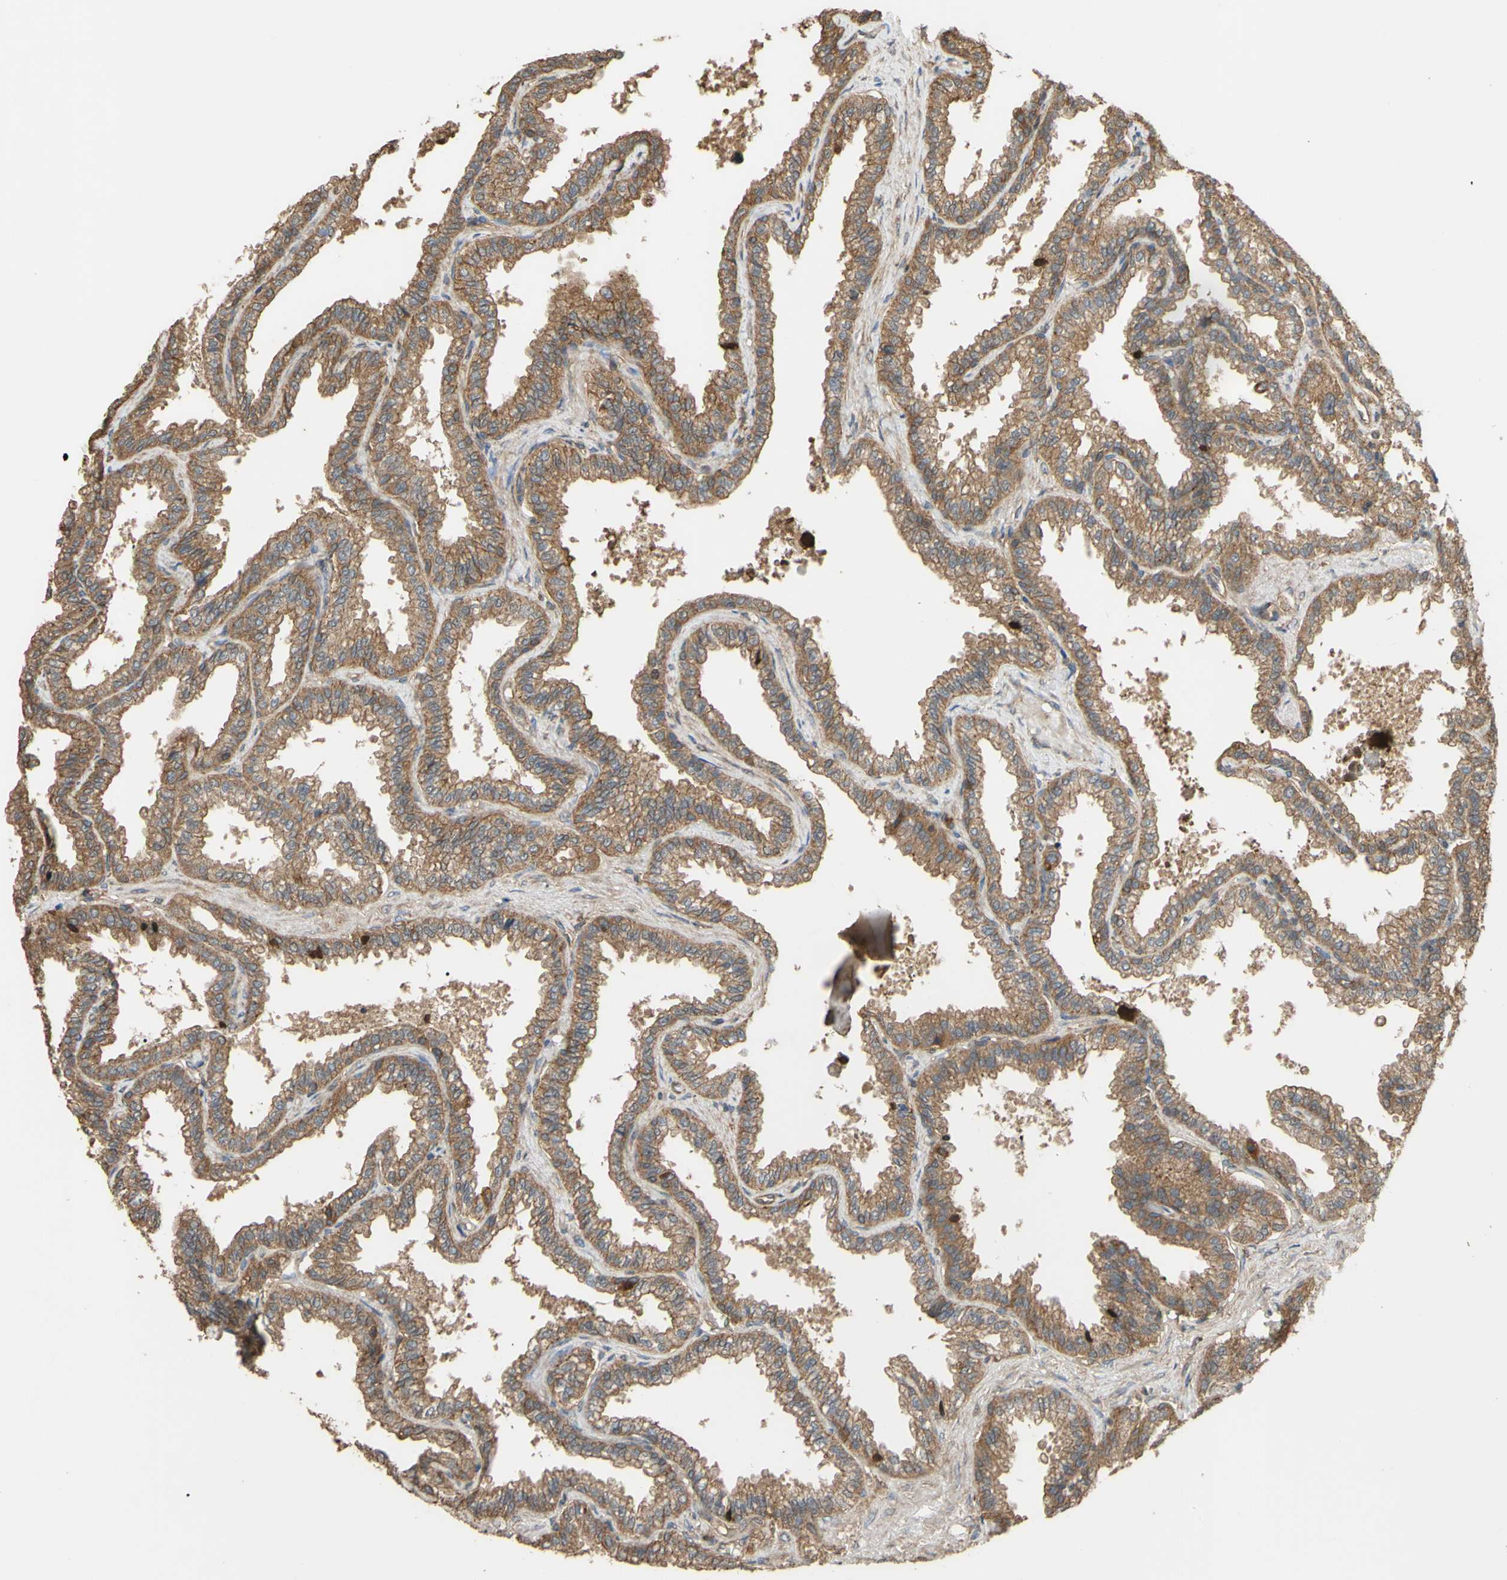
{"staining": {"intensity": "strong", "quantity": ">75%", "location": "cytoplasmic/membranous"}, "tissue": "seminal vesicle", "cell_type": "Glandular cells", "image_type": "normal", "snomed": [{"axis": "morphology", "description": "Normal tissue, NOS"}, {"axis": "topography", "description": "Seminal veicle"}], "caption": "A brown stain labels strong cytoplasmic/membranous positivity of a protein in glandular cells of benign human seminal vesicle.", "gene": "CTTN", "patient": {"sex": "male", "age": 46}}